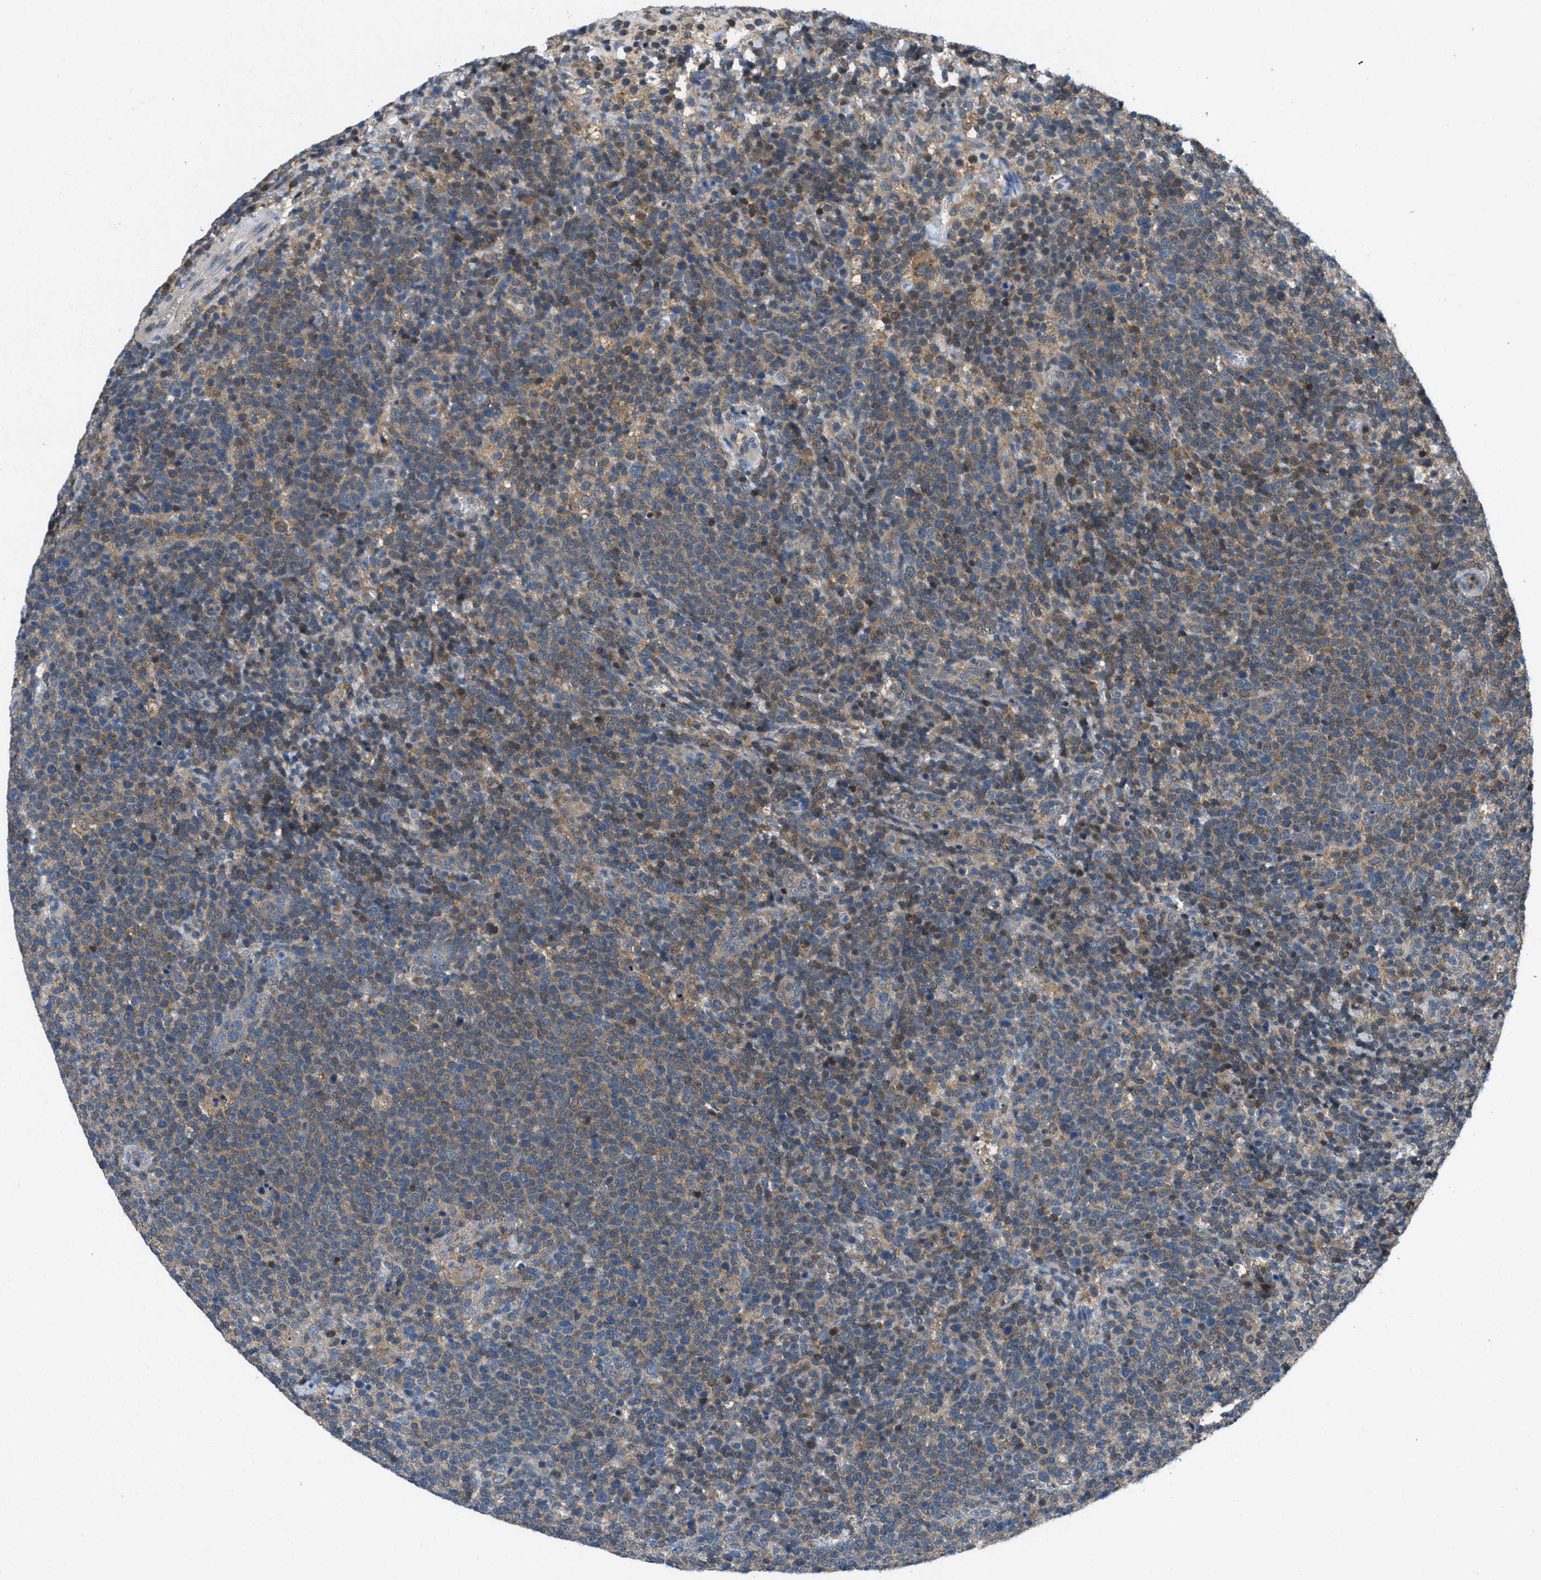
{"staining": {"intensity": "moderate", "quantity": ">75%", "location": "cytoplasmic/membranous"}, "tissue": "lymphoma", "cell_type": "Tumor cells", "image_type": "cancer", "snomed": [{"axis": "morphology", "description": "Malignant lymphoma, non-Hodgkin's type, High grade"}, {"axis": "topography", "description": "Lymph node"}], "caption": "Moderate cytoplasmic/membranous expression is seen in about >75% of tumor cells in malignant lymphoma, non-Hodgkin's type (high-grade).", "gene": "PIP5K1C", "patient": {"sex": "male", "age": 61}}